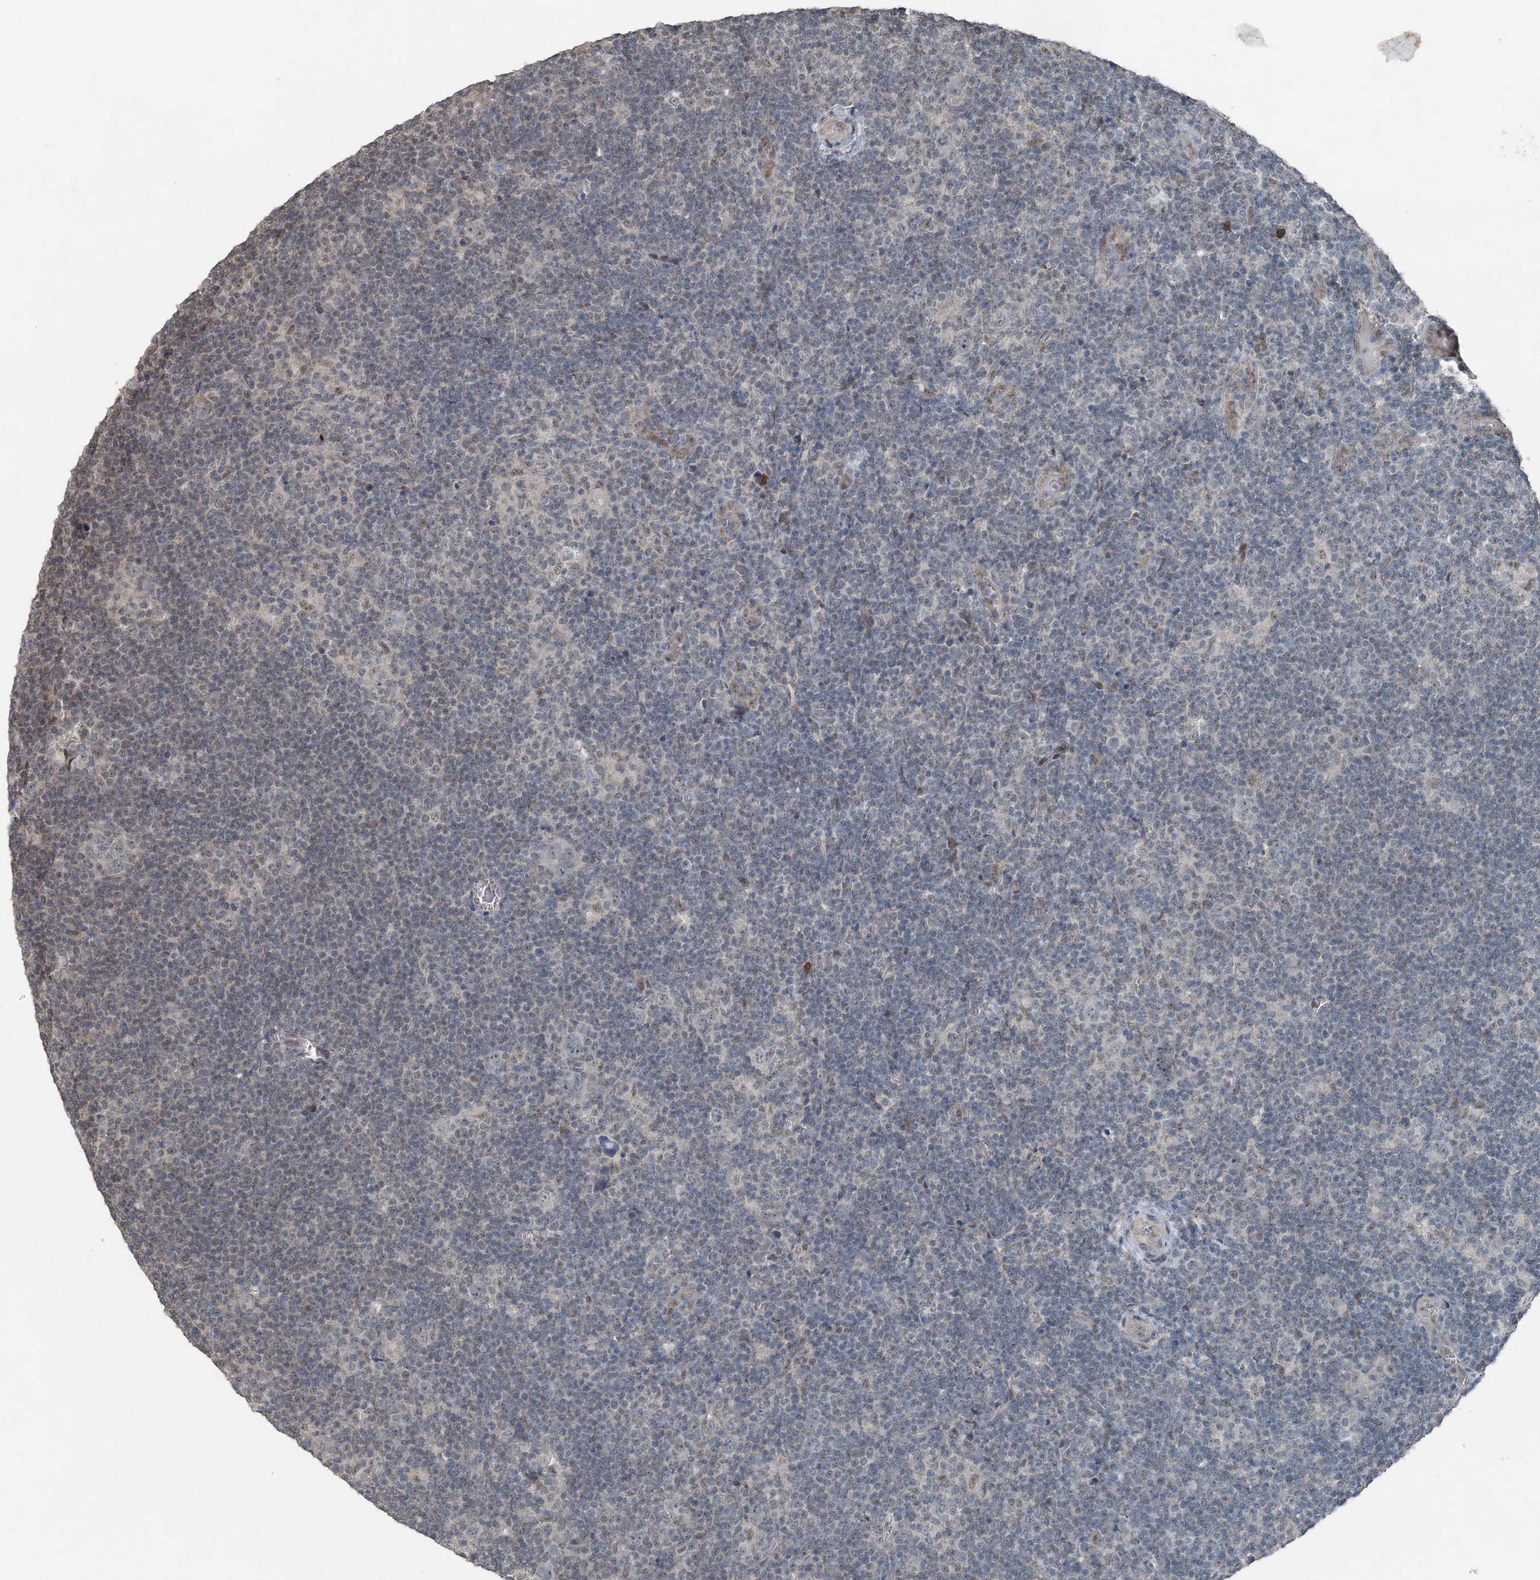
{"staining": {"intensity": "negative", "quantity": "none", "location": "none"}, "tissue": "lymphoma", "cell_type": "Tumor cells", "image_type": "cancer", "snomed": [{"axis": "morphology", "description": "Hodgkin's disease, NOS"}, {"axis": "topography", "description": "Lymph node"}], "caption": "DAB immunohistochemical staining of Hodgkin's disease demonstrates no significant staining in tumor cells. (Brightfield microscopy of DAB immunohistochemistry (IHC) at high magnification).", "gene": "VSIG2", "patient": {"sex": "female", "age": 57}}